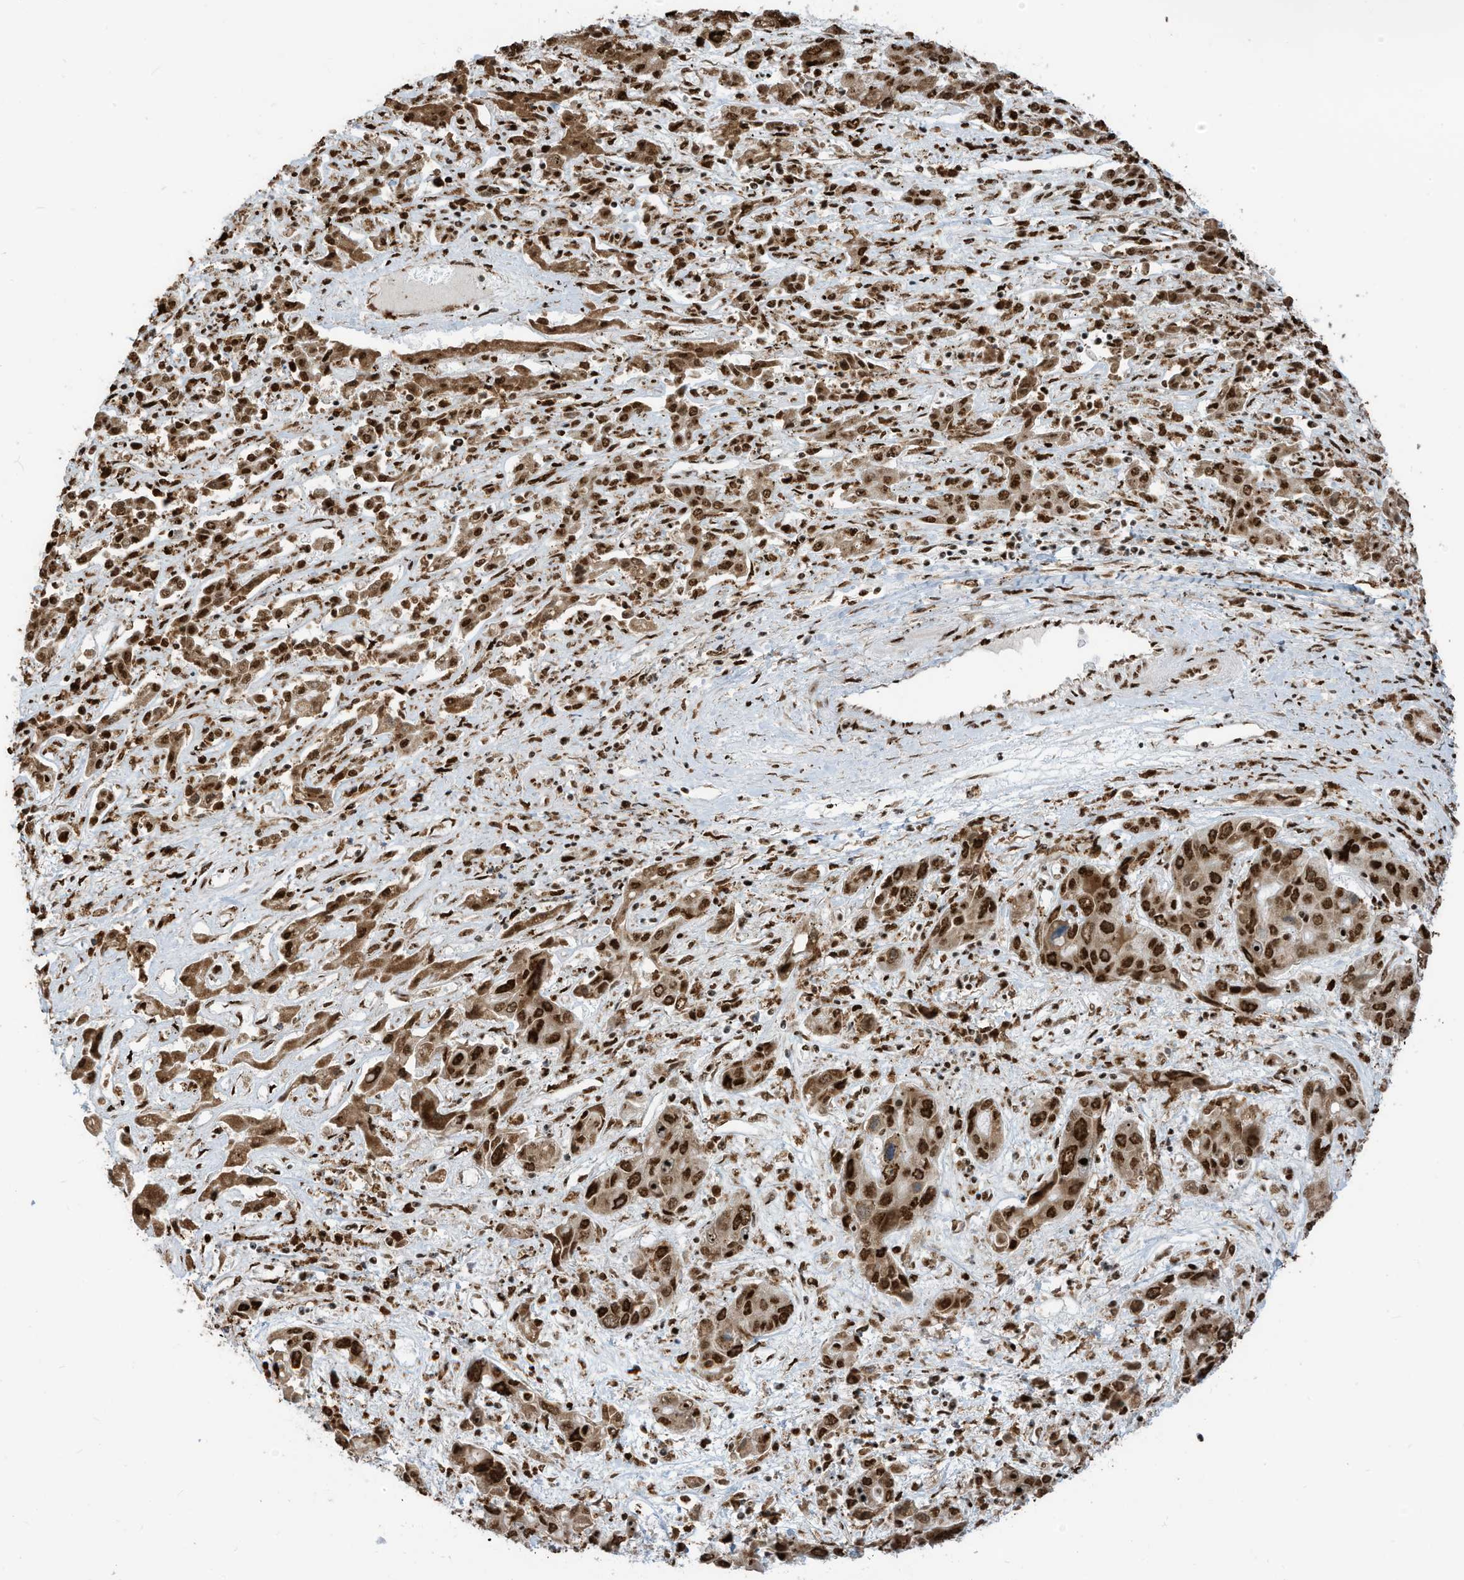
{"staining": {"intensity": "strong", "quantity": ">75%", "location": "nuclear"}, "tissue": "liver cancer", "cell_type": "Tumor cells", "image_type": "cancer", "snomed": [{"axis": "morphology", "description": "Cholangiocarcinoma"}, {"axis": "topography", "description": "Liver"}], "caption": "This is a photomicrograph of IHC staining of liver cancer (cholangiocarcinoma), which shows strong staining in the nuclear of tumor cells.", "gene": "LBH", "patient": {"sex": "male", "age": 67}}